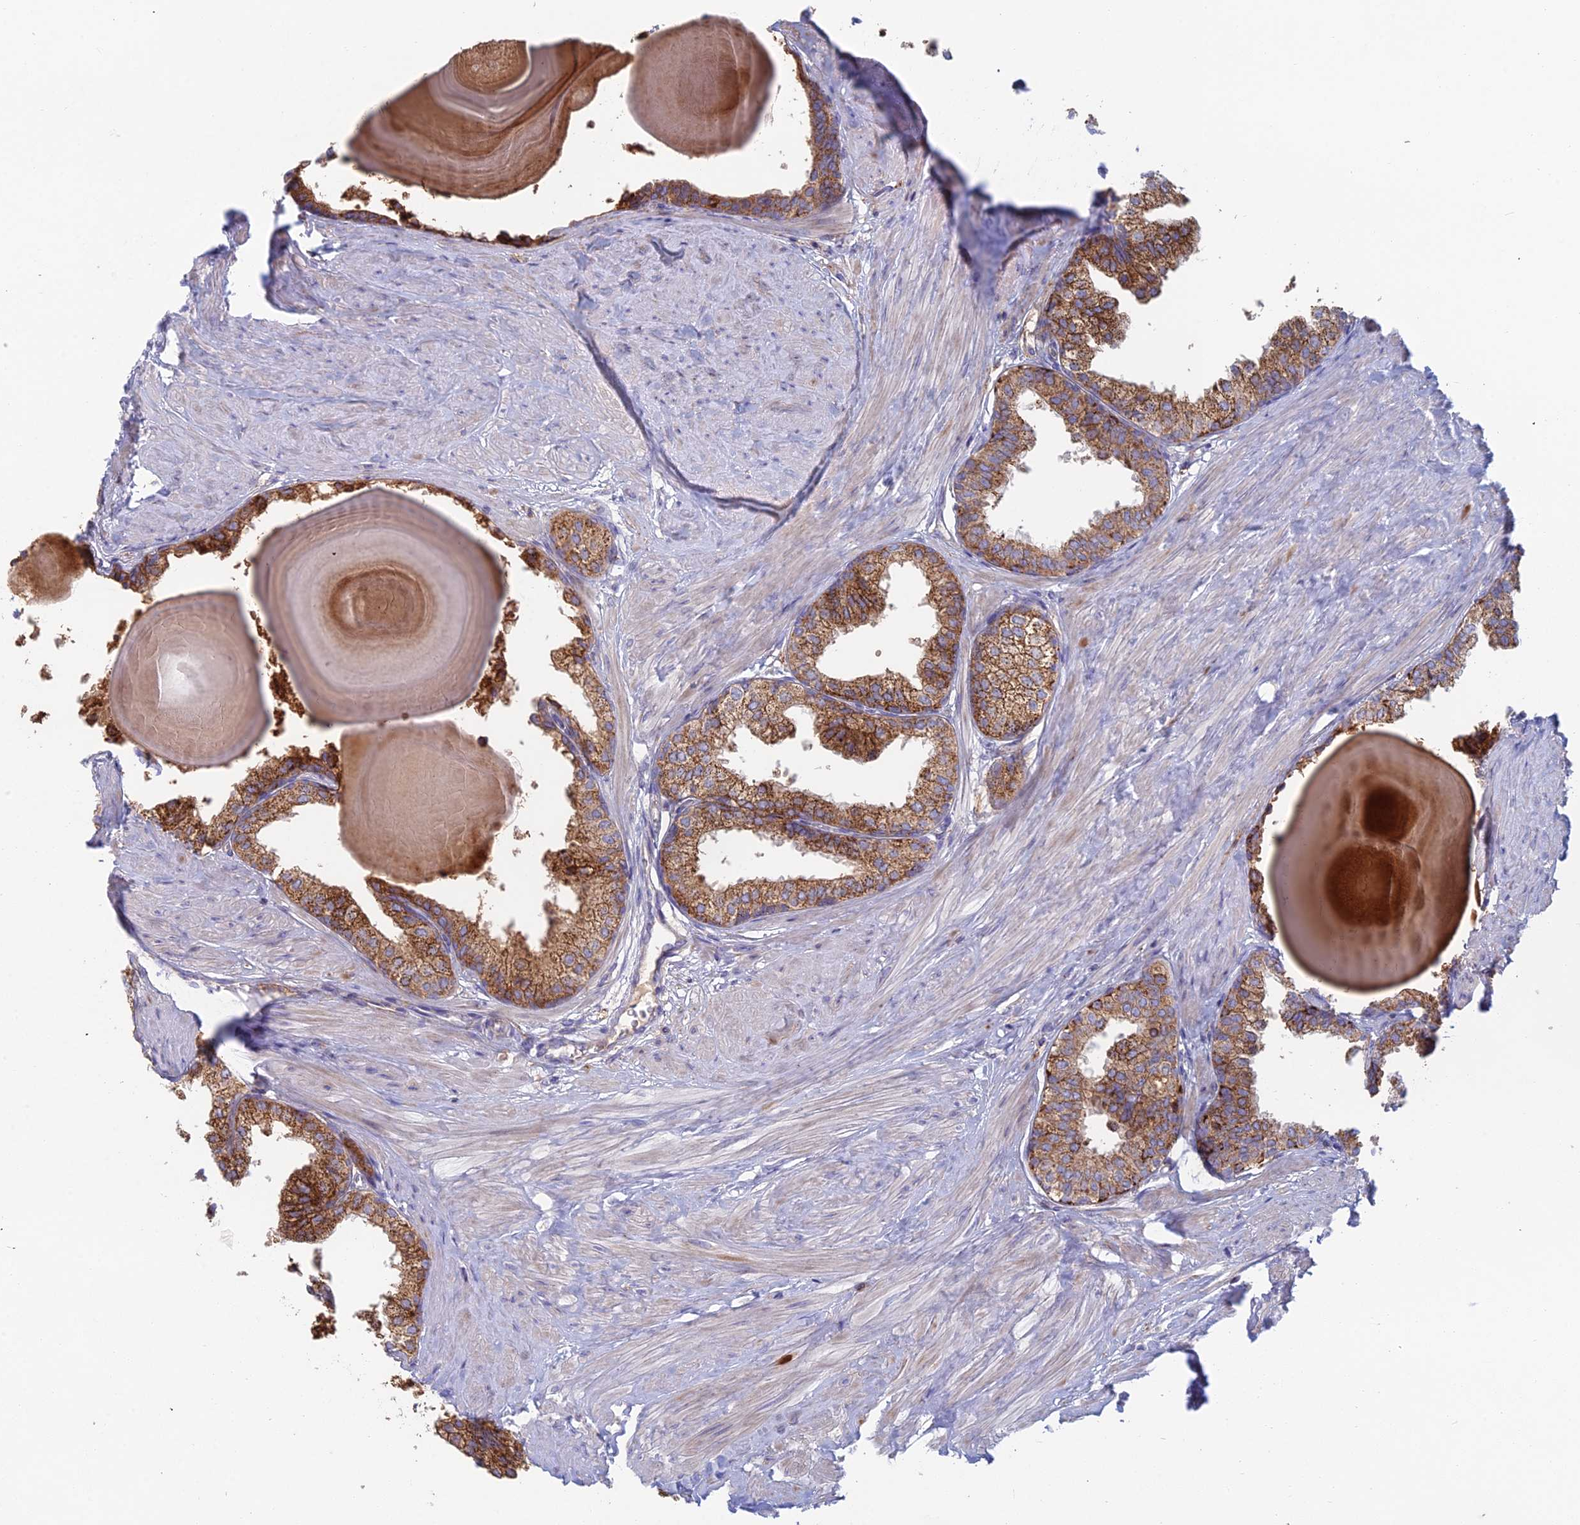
{"staining": {"intensity": "moderate", "quantity": ">75%", "location": "cytoplasmic/membranous"}, "tissue": "prostate", "cell_type": "Glandular cells", "image_type": "normal", "snomed": [{"axis": "morphology", "description": "Normal tissue, NOS"}, {"axis": "topography", "description": "Prostate"}], "caption": "Prostate stained with immunohistochemistry (IHC) reveals moderate cytoplasmic/membranous staining in approximately >75% of glandular cells.", "gene": "IFTAP", "patient": {"sex": "male", "age": 48}}